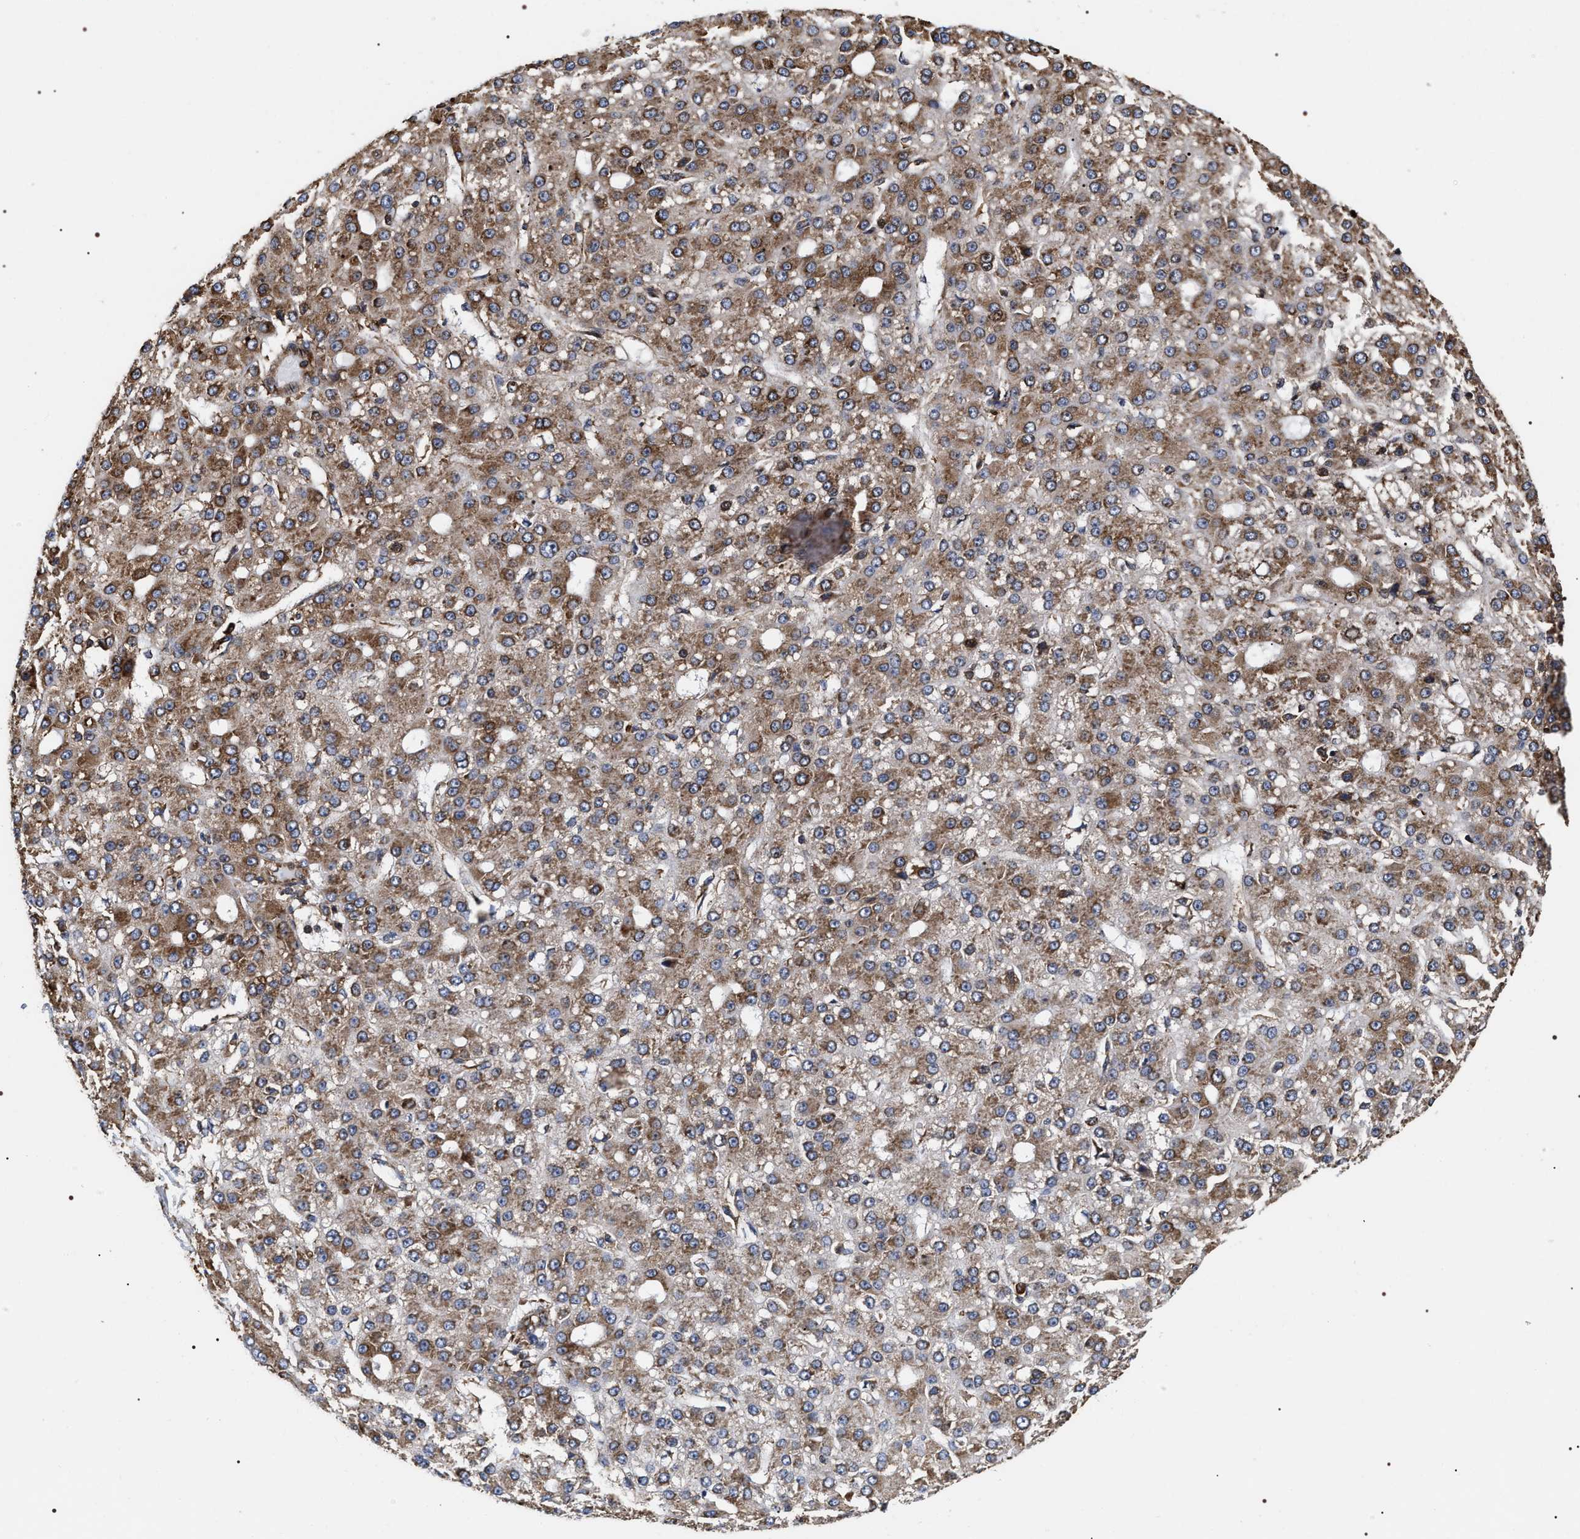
{"staining": {"intensity": "moderate", "quantity": ">75%", "location": "cytoplasmic/membranous"}, "tissue": "liver cancer", "cell_type": "Tumor cells", "image_type": "cancer", "snomed": [{"axis": "morphology", "description": "Carcinoma, Hepatocellular, NOS"}, {"axis": "topography", "description": "Liver"}], "caption": "DAB immunohistochemical staining of hepatocellular carcinoma (liver) demonstrates moderate cytoplasmic/membranous protein positivity in about >75% of tumor cells.", "gene": "SERBP1", "patient": {"sex": "male", "age": 67}}